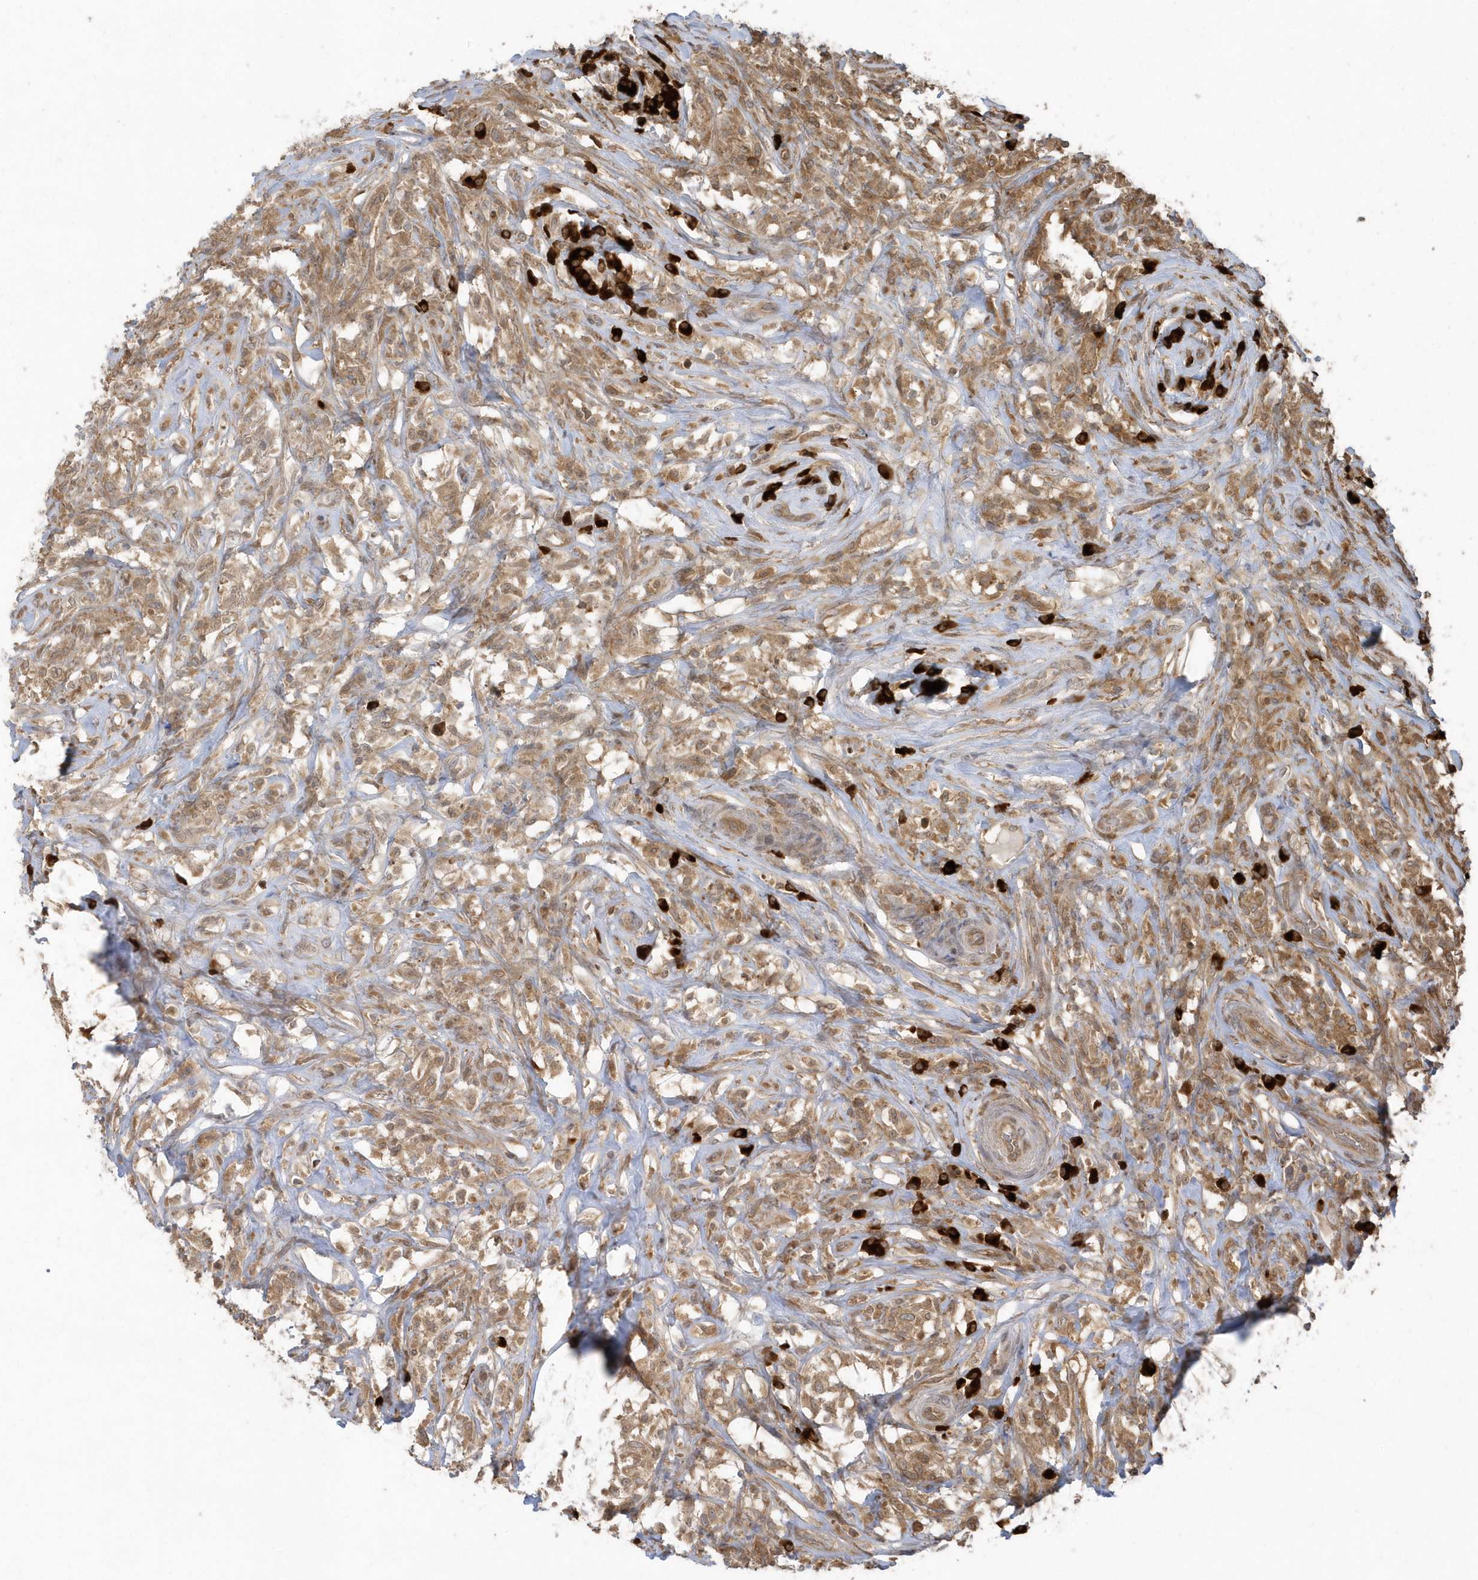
{"staining": {"intensity": "moderate", "quantity": ">75%", "location": "cytoplasmic/membranous"}, "tissue": "testis cancer", "cell_type": "Tumor cells", "image_type": "cancer", "snomed": [{"axis": "morphology", "description": "Seminoma, NOS"}, {"axis": "topography", "description": "Testis"}], "caption": "Human testis seminoma stained with a protein marker reveals moderate staining in tumor cells.", "gene": "HERPUD1", "patient": {"sex": "male", "age": 49}}